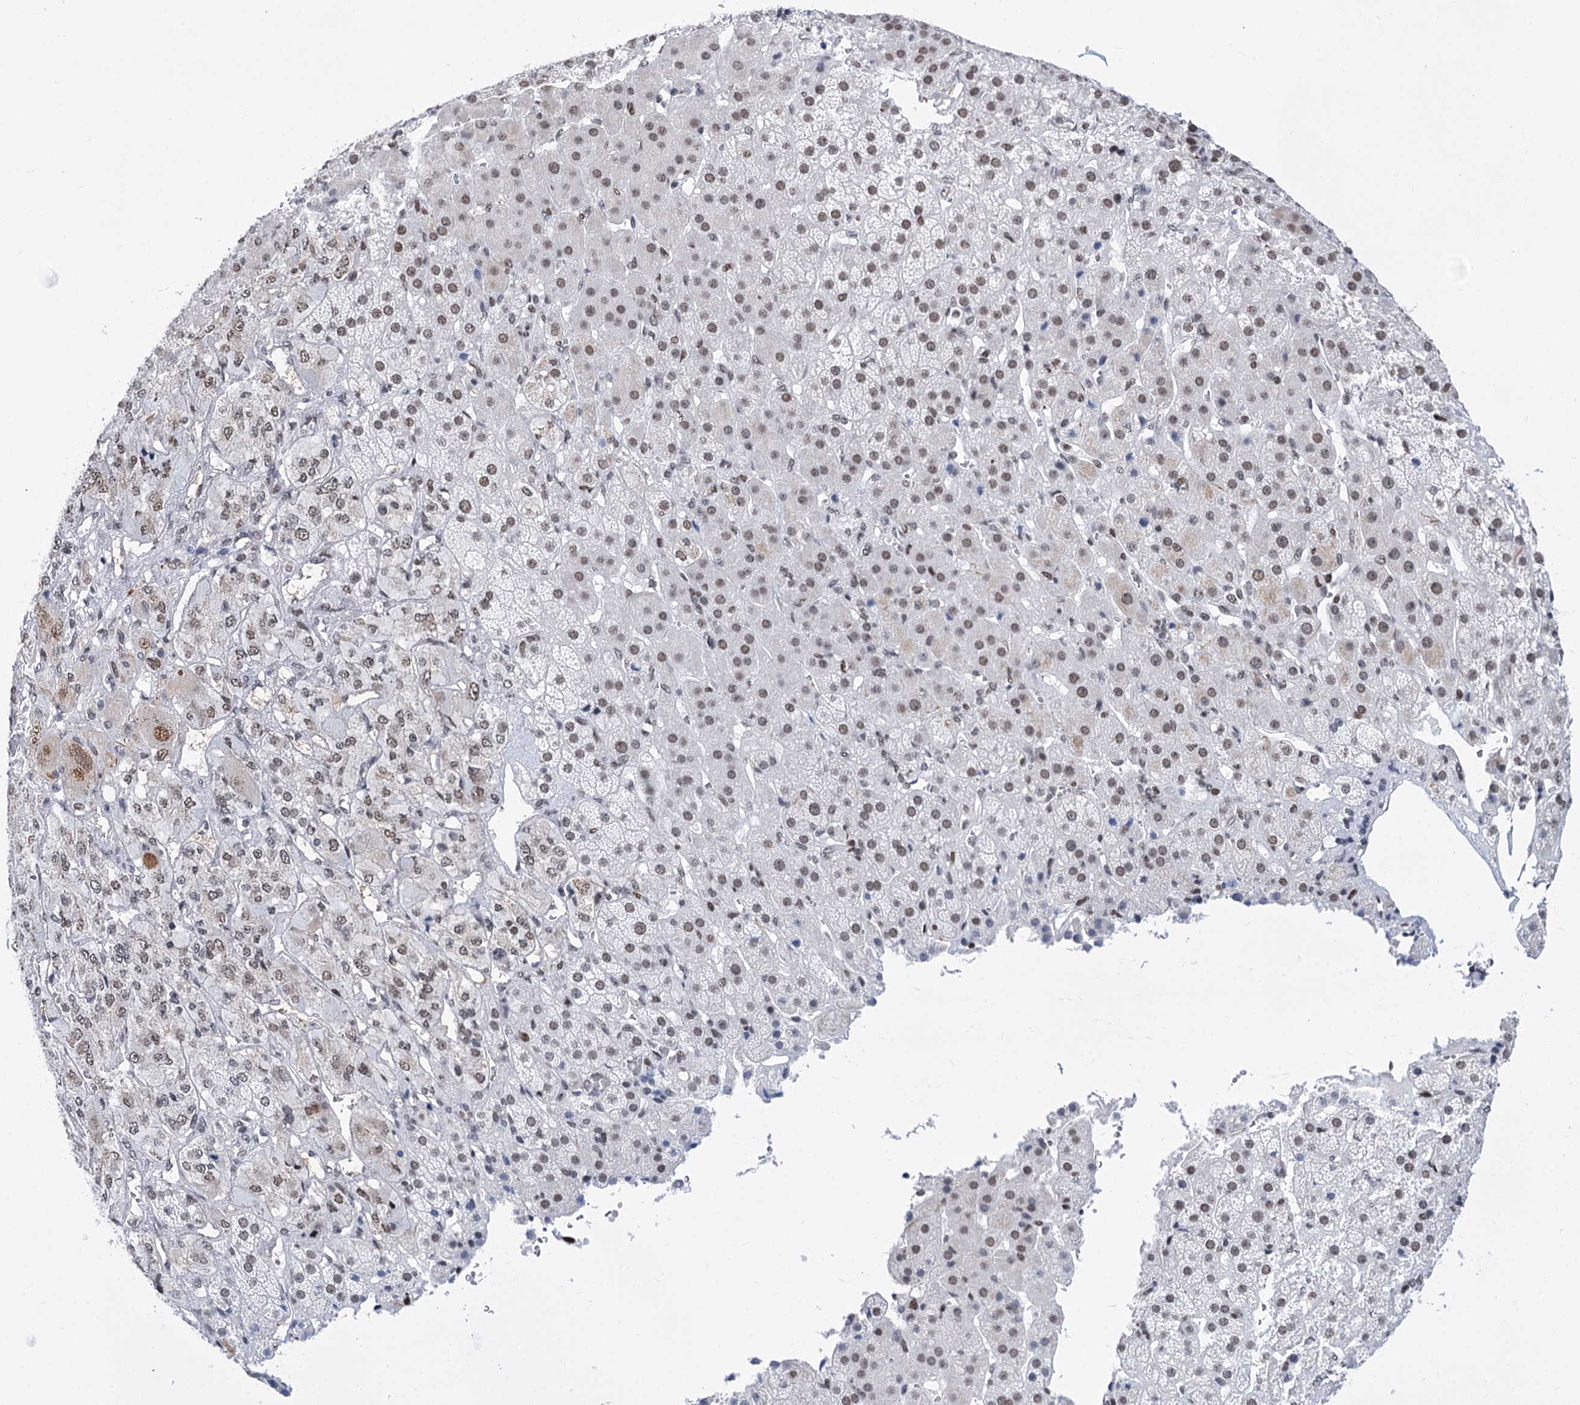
{"staining": {"intensity": "weak", "quantity": "<25%", "location": "nuclear"}, "tissue": "adrenal gland", "cell_type": "Glandular cells", "image_type": "normal", "snomed": [{"axis": "morphology", "description": "Normal tissue, NOS"}, {"axis": "topography", "description": "Adrenal gland"}], "caption": "Adrenal gland was stained to show a protein in brown. There is no significant staining in glandular cells. (IHC, brightfield microscopy, high magnification).", "gene": "POU4F3", "patient": {"sex": "female", "age": 57}}